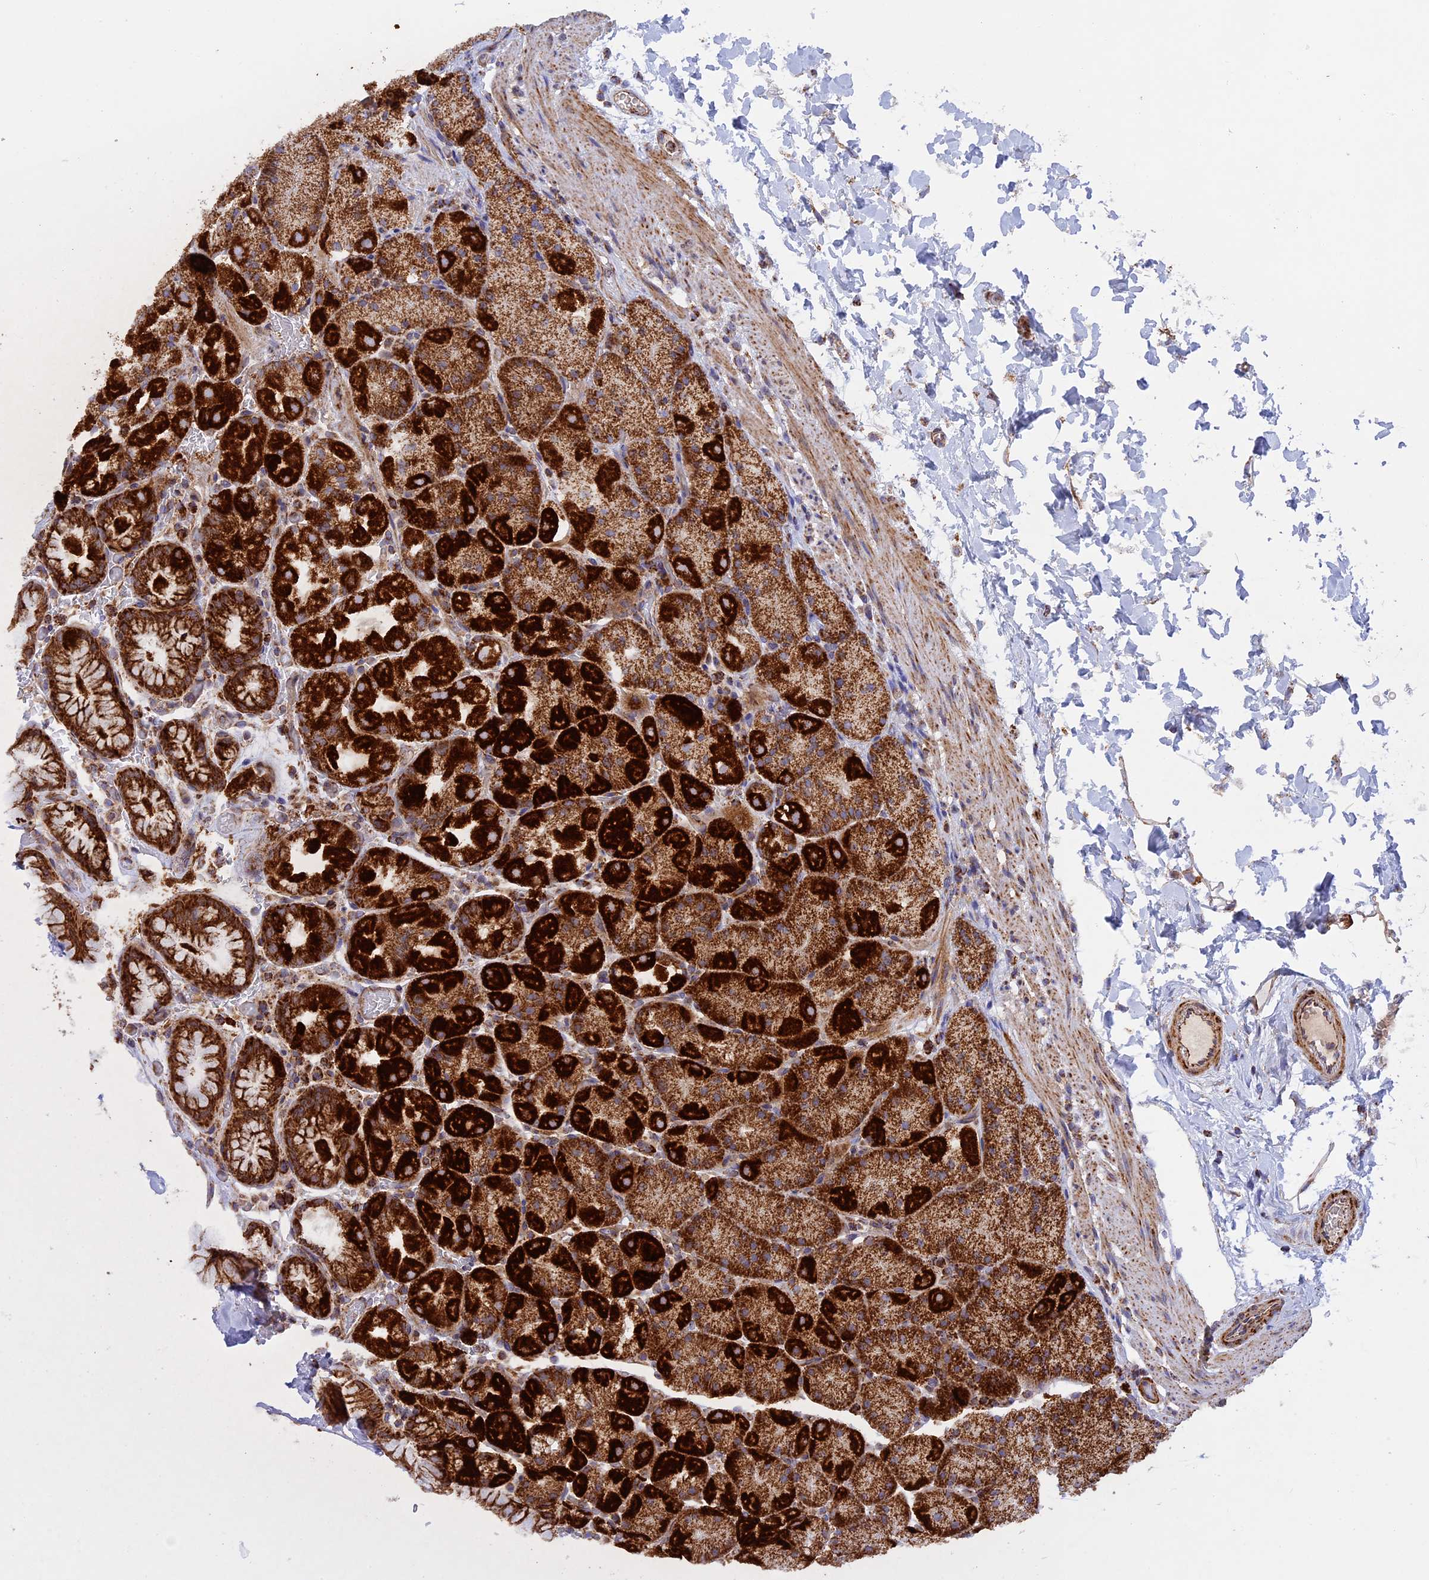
{"staining": {"intensity": "strong", "quantity": ">75%", "location": "cytoplasmic/membranous"}, "tissue": "stomach", "cell_type": "Glandular cells", "image_type": "normal", "snomed": [{"axis": "morphology", "description": "Normal tissue, NOS"}, {"axis": "topography", "description": "Stomach, upper"}, {"axis": "topography", "description": "Stomach, lower"}], "caption": "IHC of benign stomach exhibits high levels of strong cytoplasmic/membranous staining in approximately >75% of glandular cells.", "gene": "UQCRB", "patient": {"sex": "male", "age": 67}}